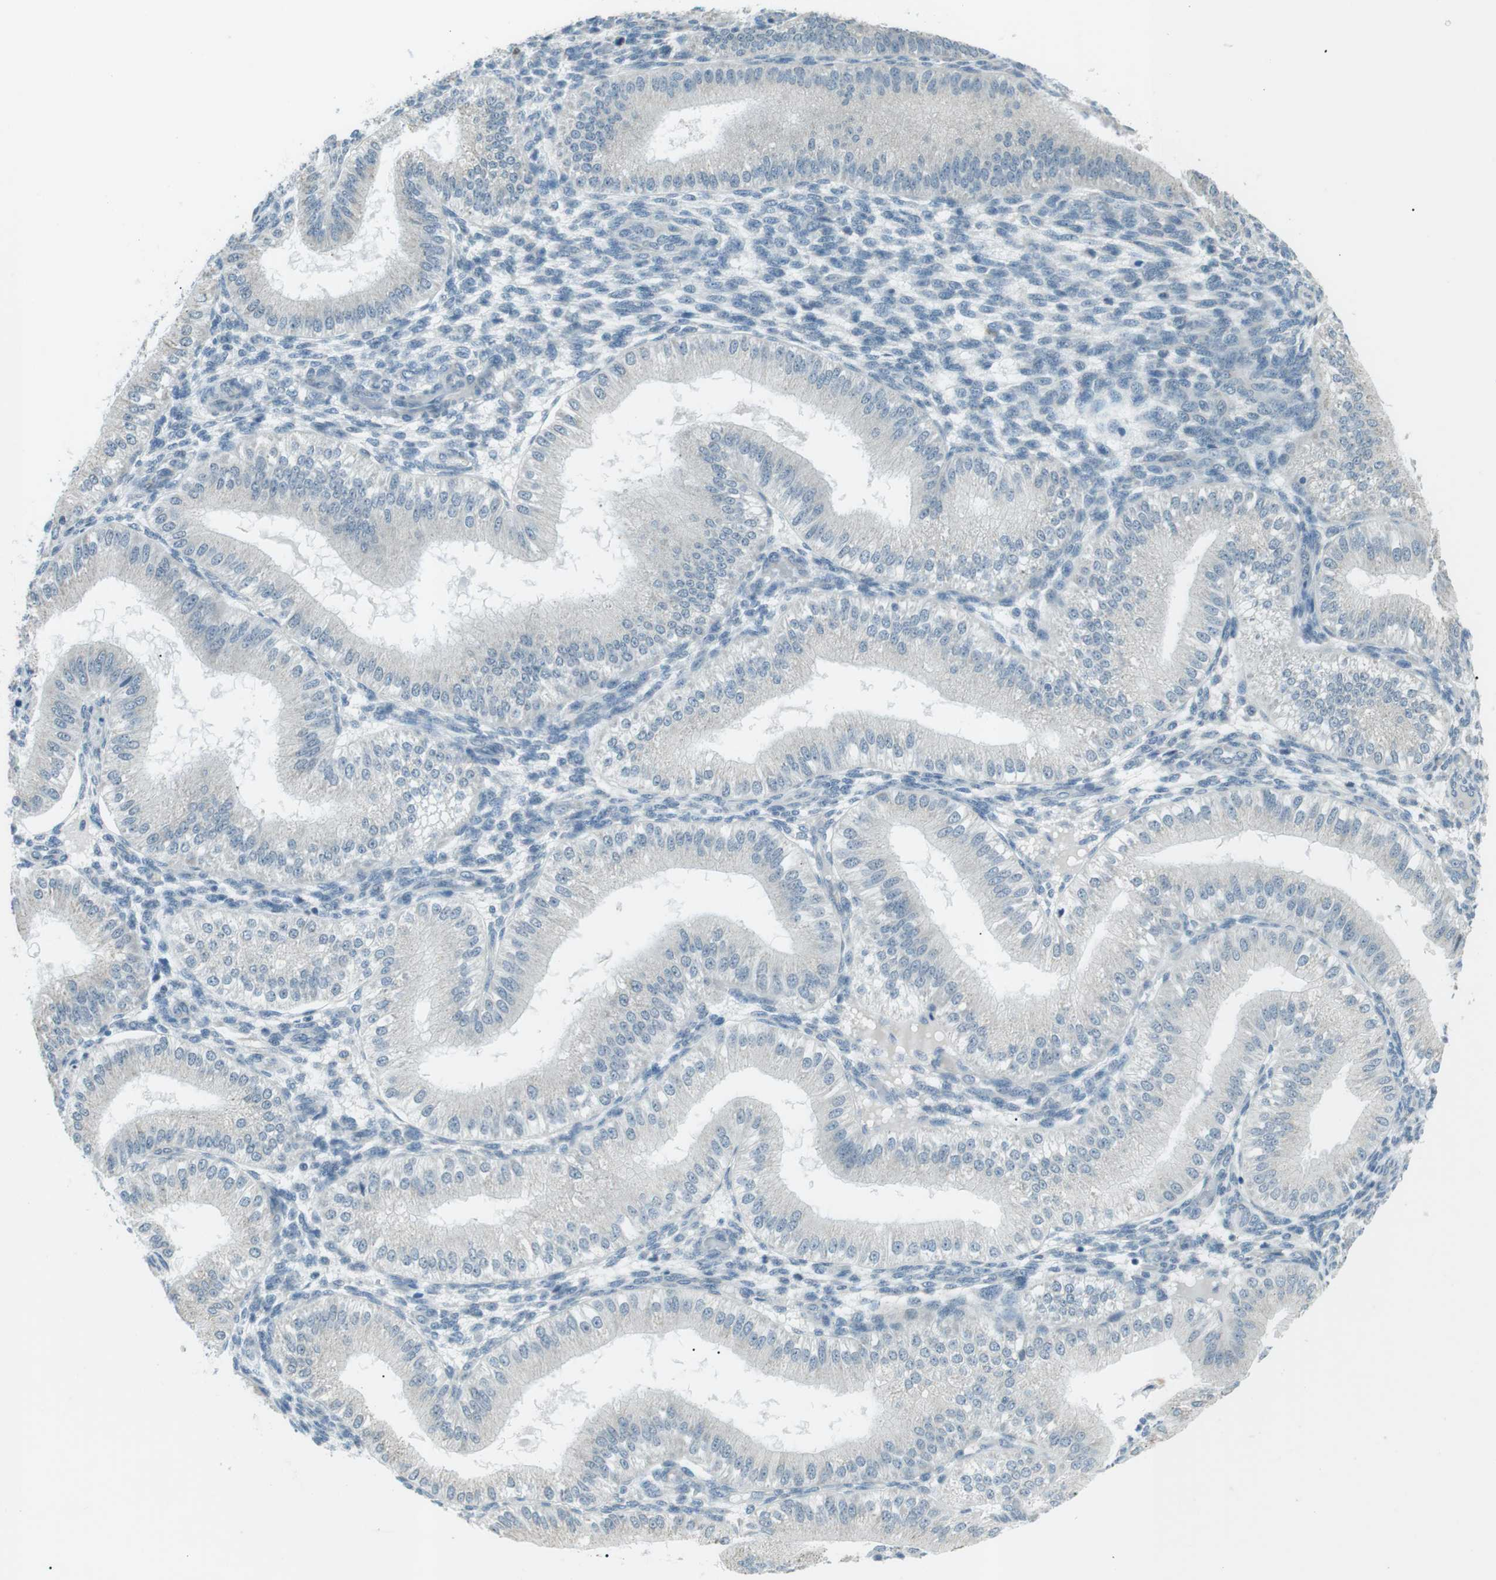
{"staining": {"intensity": "negative", "quantity": "none", "location": "none"}, "tissue": "endometrium", "cell_type": "Cells in endometrial stroma", "image_type": "normal", "snomed": [{"axis": "morphology", "description": "Normal tissue, NOS"}, {"axis": "topography", "description": "Endometrium"}], "caption": "Human endometrium stained for a protein using immunohistochemistry demonstrates no staining in cells in endometrial stroma.", "gene": "ENSG00000289724", "patient": {"sex": "female", "age": 39}}